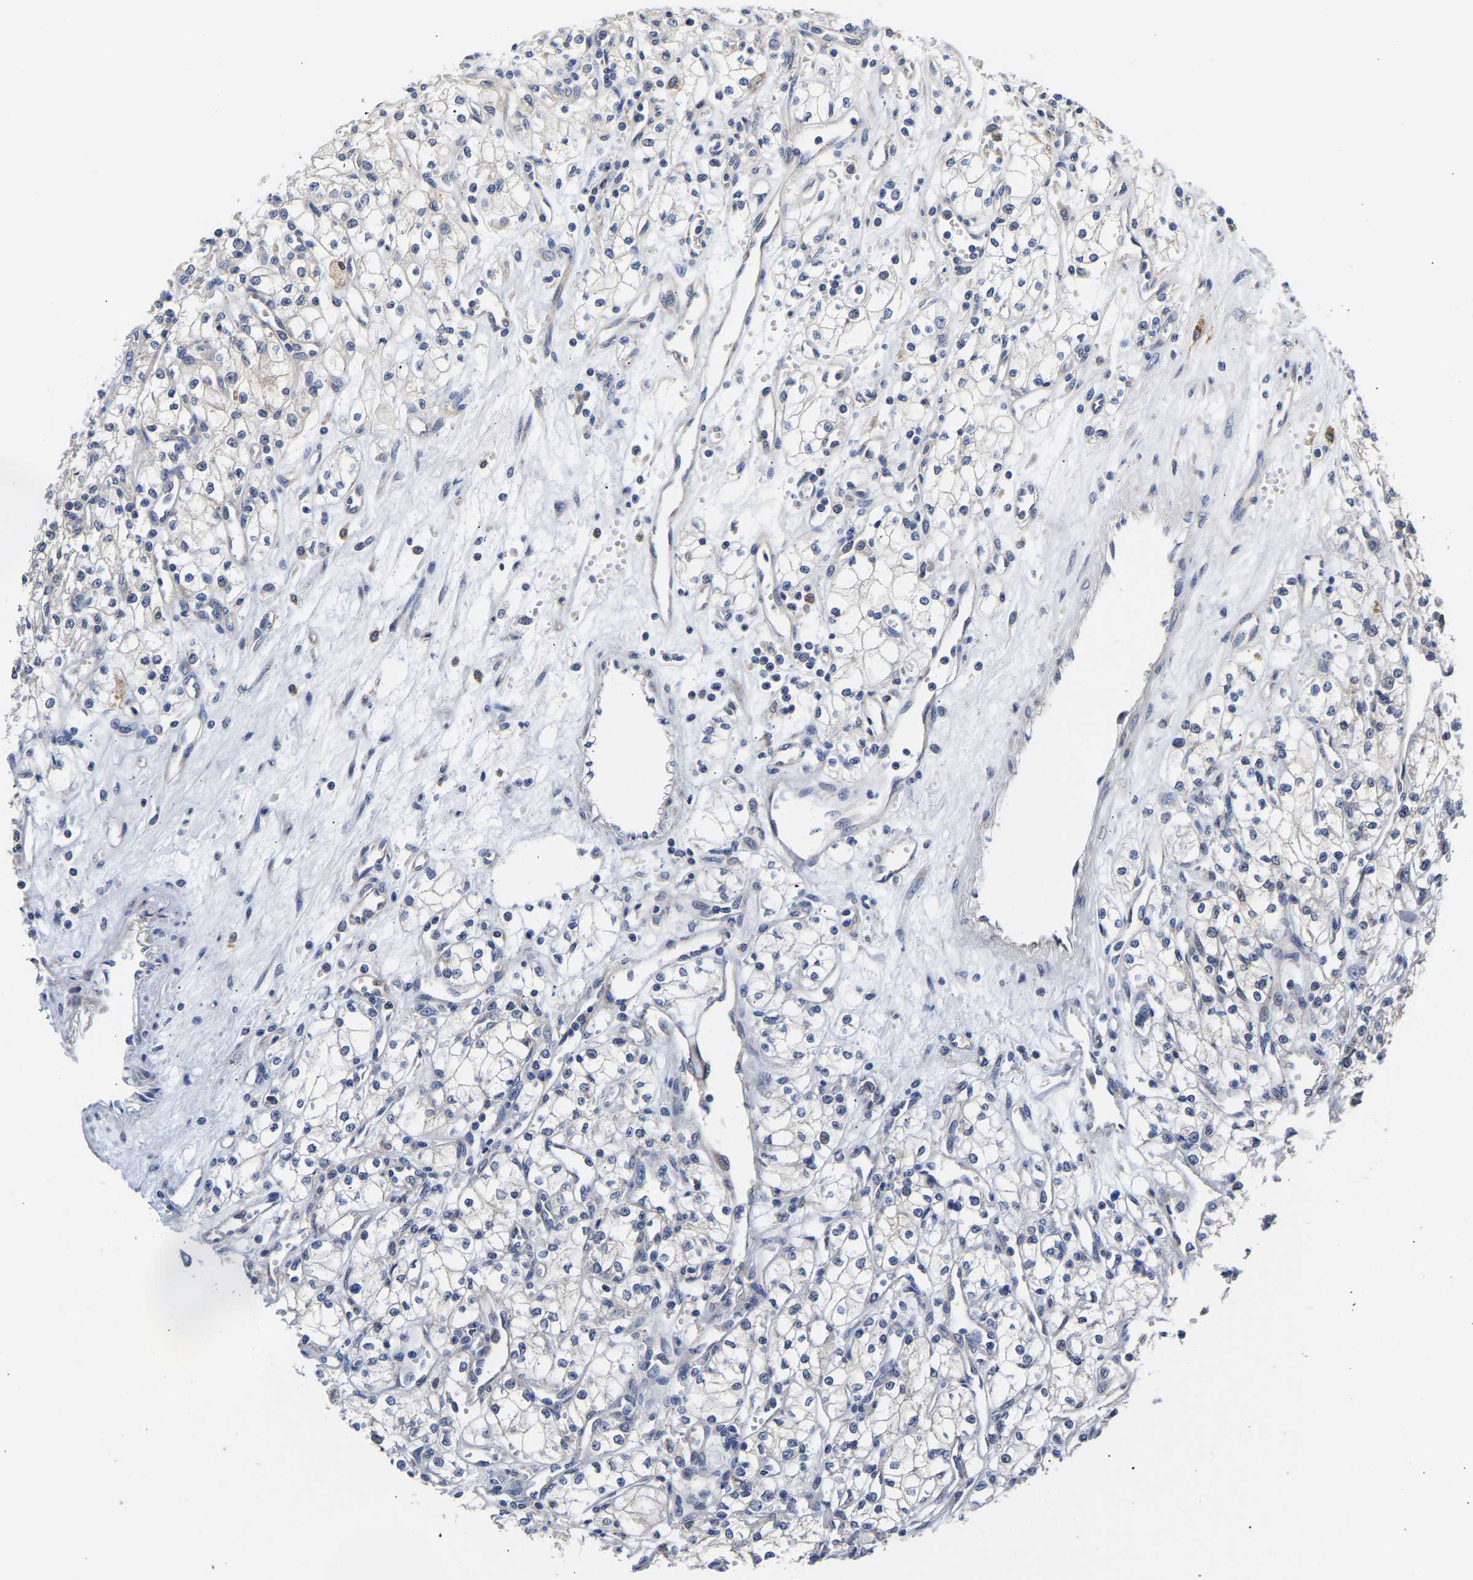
{"staining": {"intensity": "negative", "quantity": "none", "location": "none"}, "tissue": "renal cancer", "cell_type": "Tumor cells", "image_type": "cancer", "snomed": [{"axis": "morphology", "description": "Adenocarcinoma, NOS"}, {"axis": "topography", "description": "Kidney"}], "caption": "Immunohistochemical staining of renal cancer displays no significant staining in tumor cells.", "gene": "CCDC6", "patient": {"sex": "male", "age": 59}}